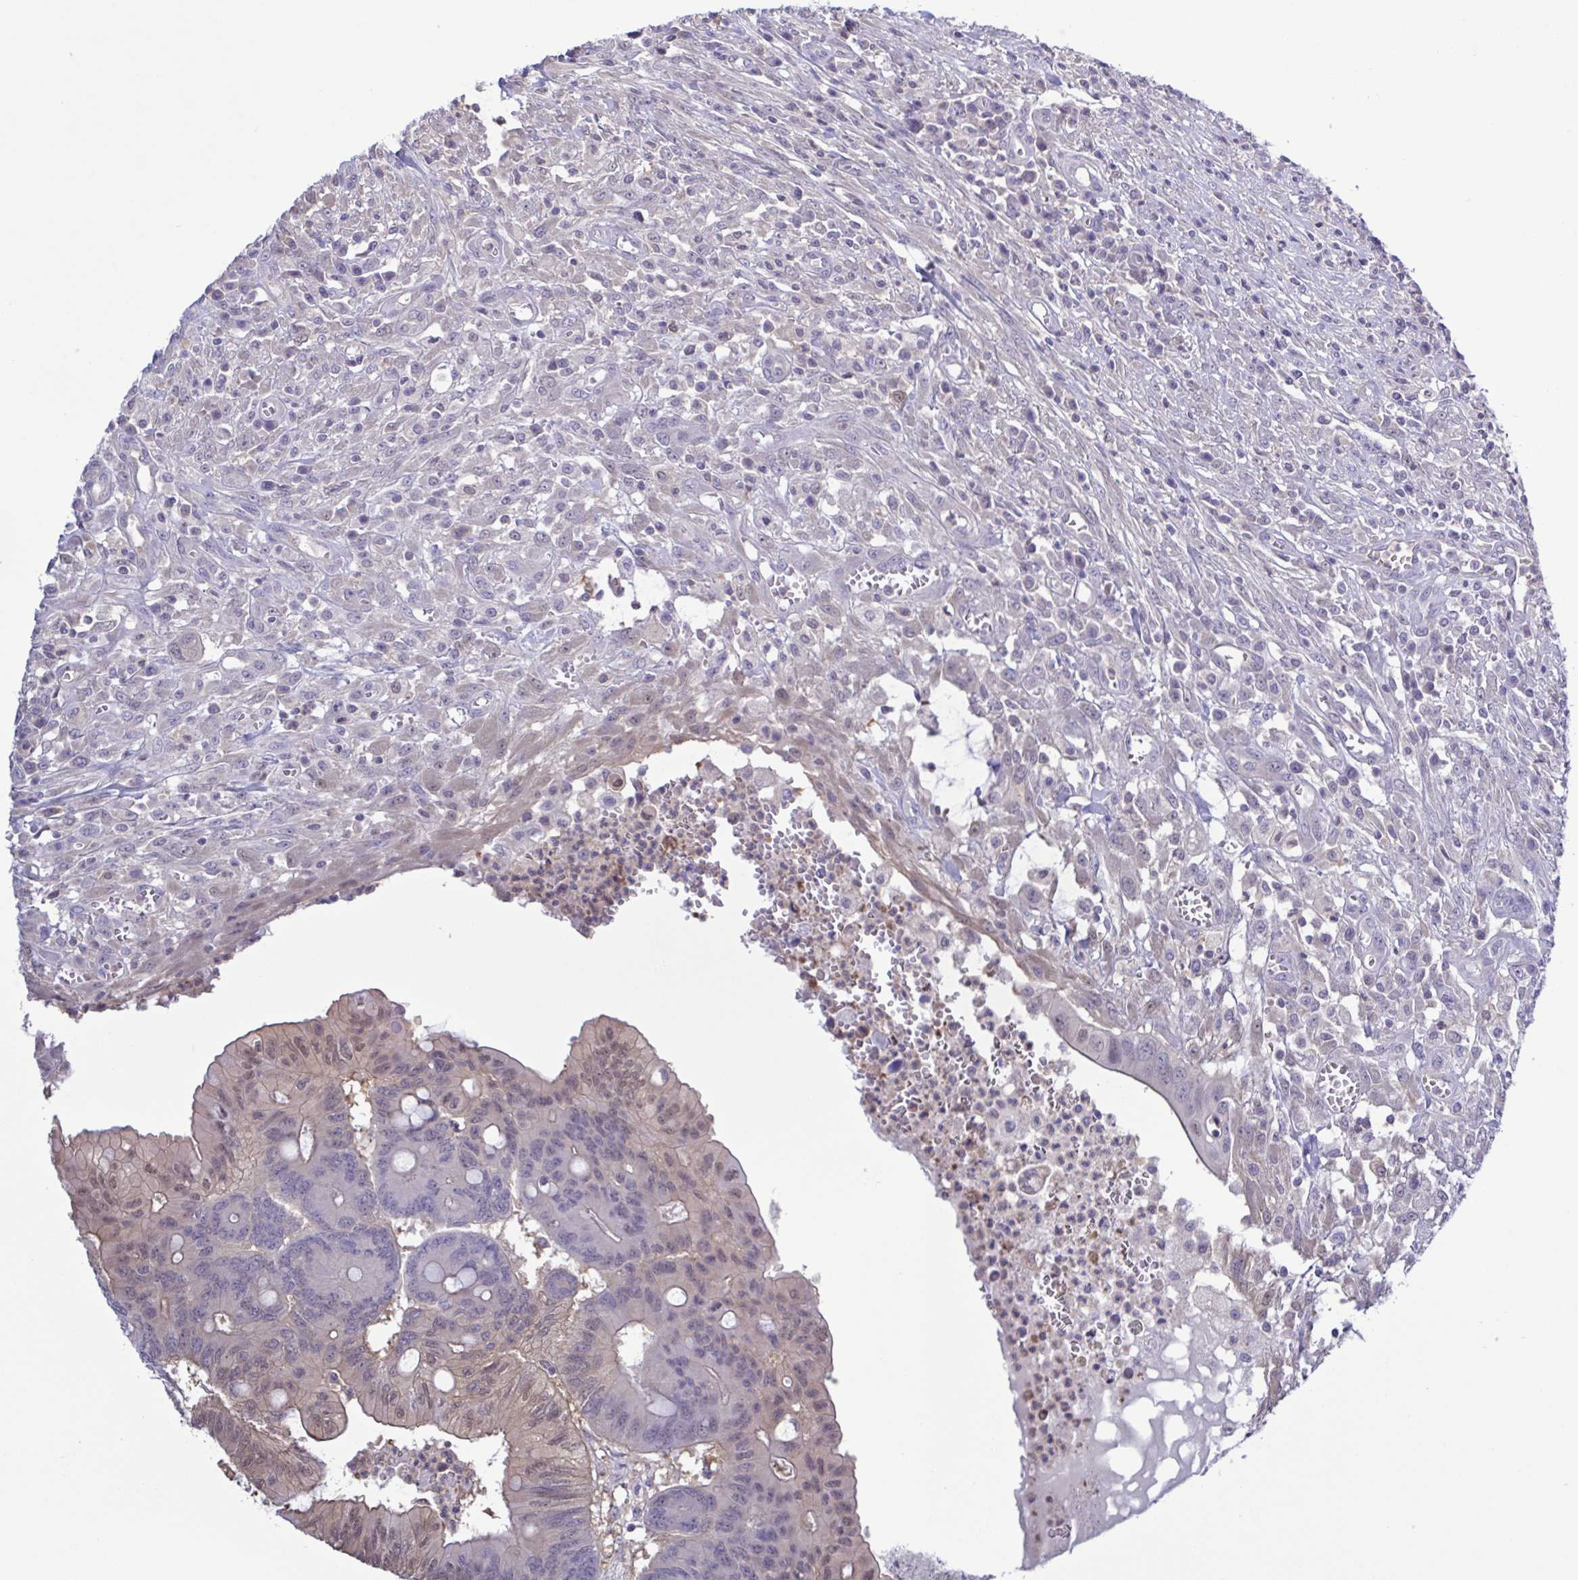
{"staining": {"intensity": "weak", "quantity": "<25%", "location": "cytoplasmic/membranous,nuclear"}, "tissue": "colorectal cancer", "cell_type": "Tumor cells", "image_type": "cancer", "snomed": [{"axis": "morphology", "description": "Adenocarcinoma, NOS"}, {"axis": "topography", "description": "Colon"}], "caption": "DAB (3,3'-diaminobenzidine) immunohistochemical staining of colorectal adenocarcinoma displays no significant expression in tumor cells.", "gene": "LDHC", "patient": {"sex": "male", "age": 65}}